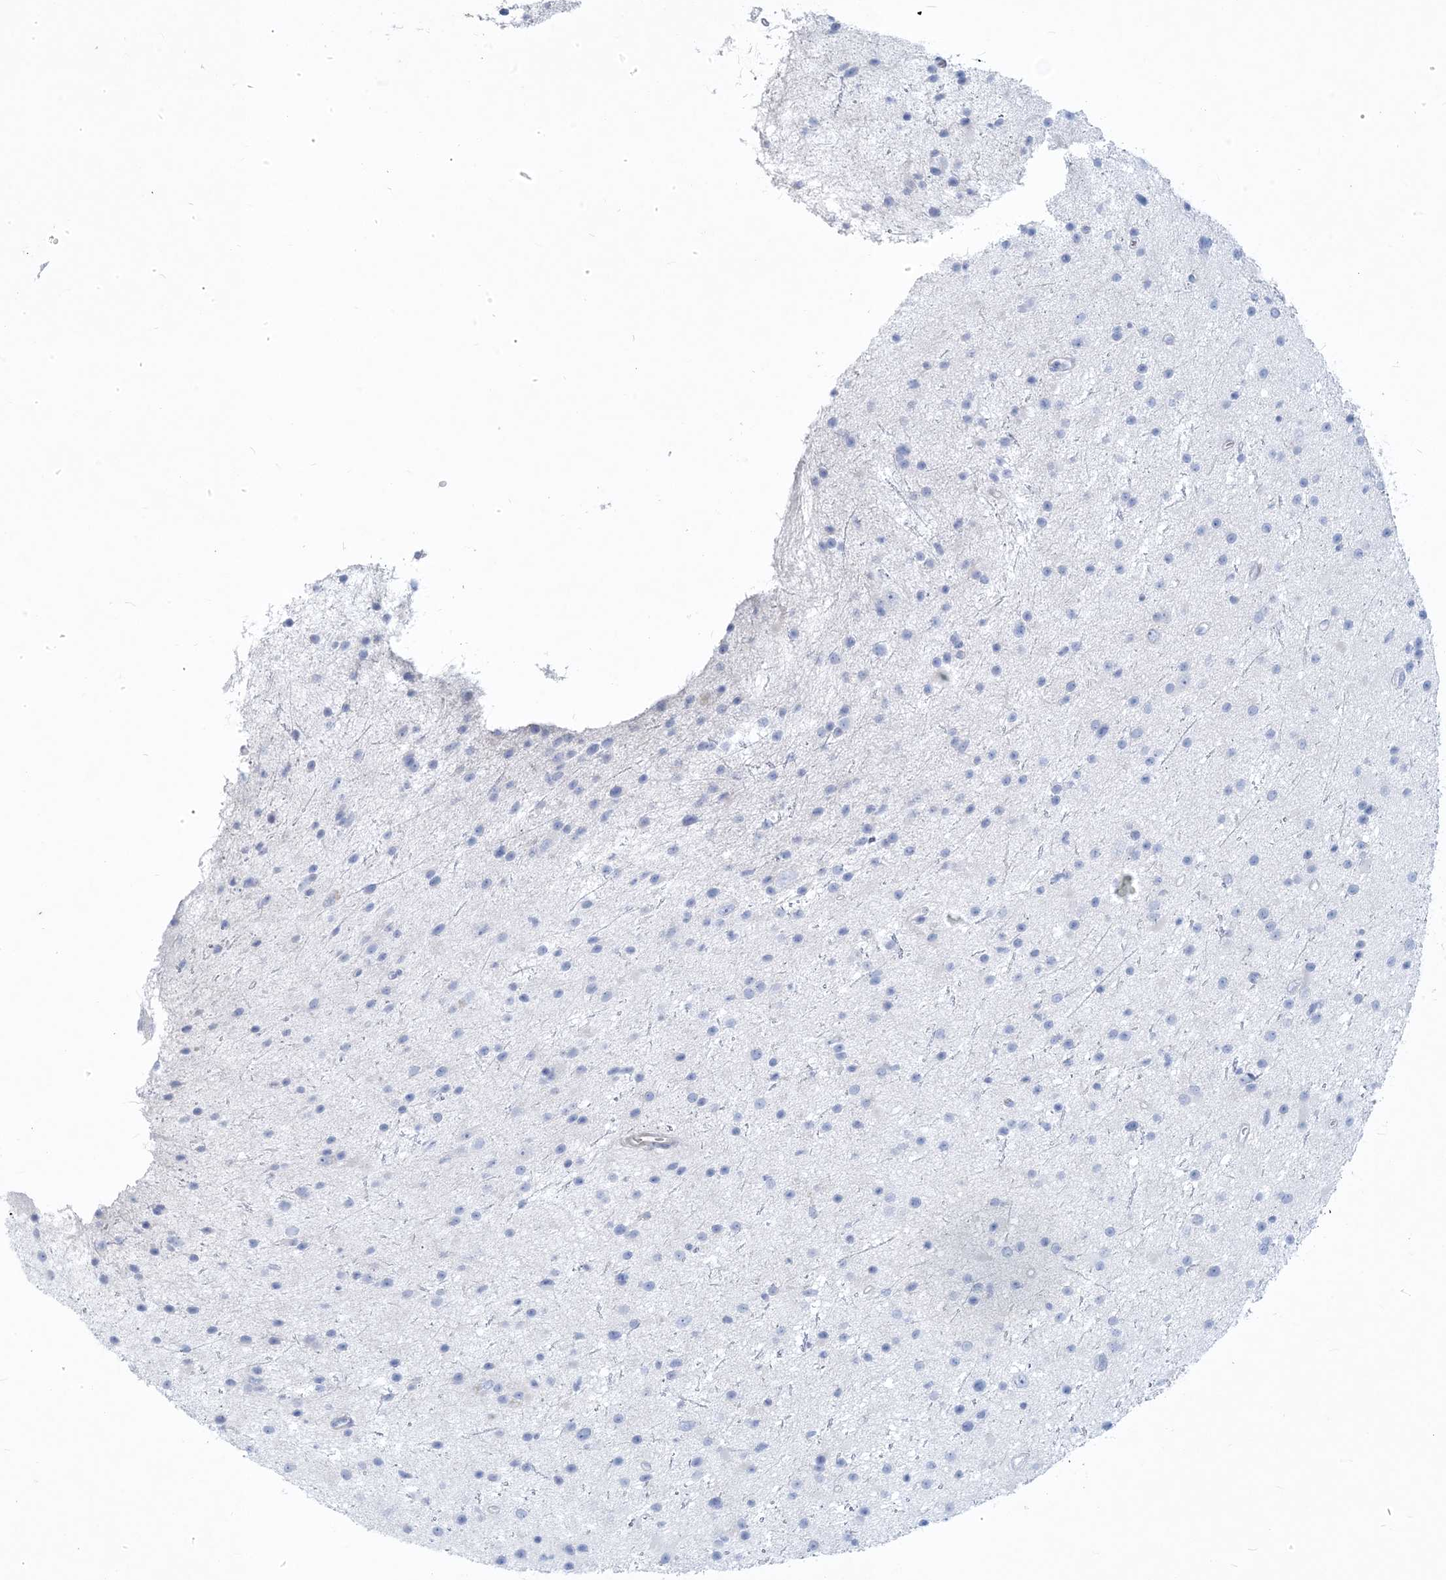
{"staining": {"intensity": "negative", "quantity": "none", "location": "none"}, "tissue": "glioma", "cell_type": "Tumor cells", "image_type": "cancer", "snomed": [{"axis": "morphology", "description": "Glioma, malignant, Low grade"}, {"axis": "topography", "description": "Cerebral cortex"}], "caption": "Glioma was stained to show a protein in brown. There is no significant expression in tumor cells. (DAB immunohistochemistry, high magnification).", "gene": "MOXD1", "patient": {"sex": "female", "age": 39}}